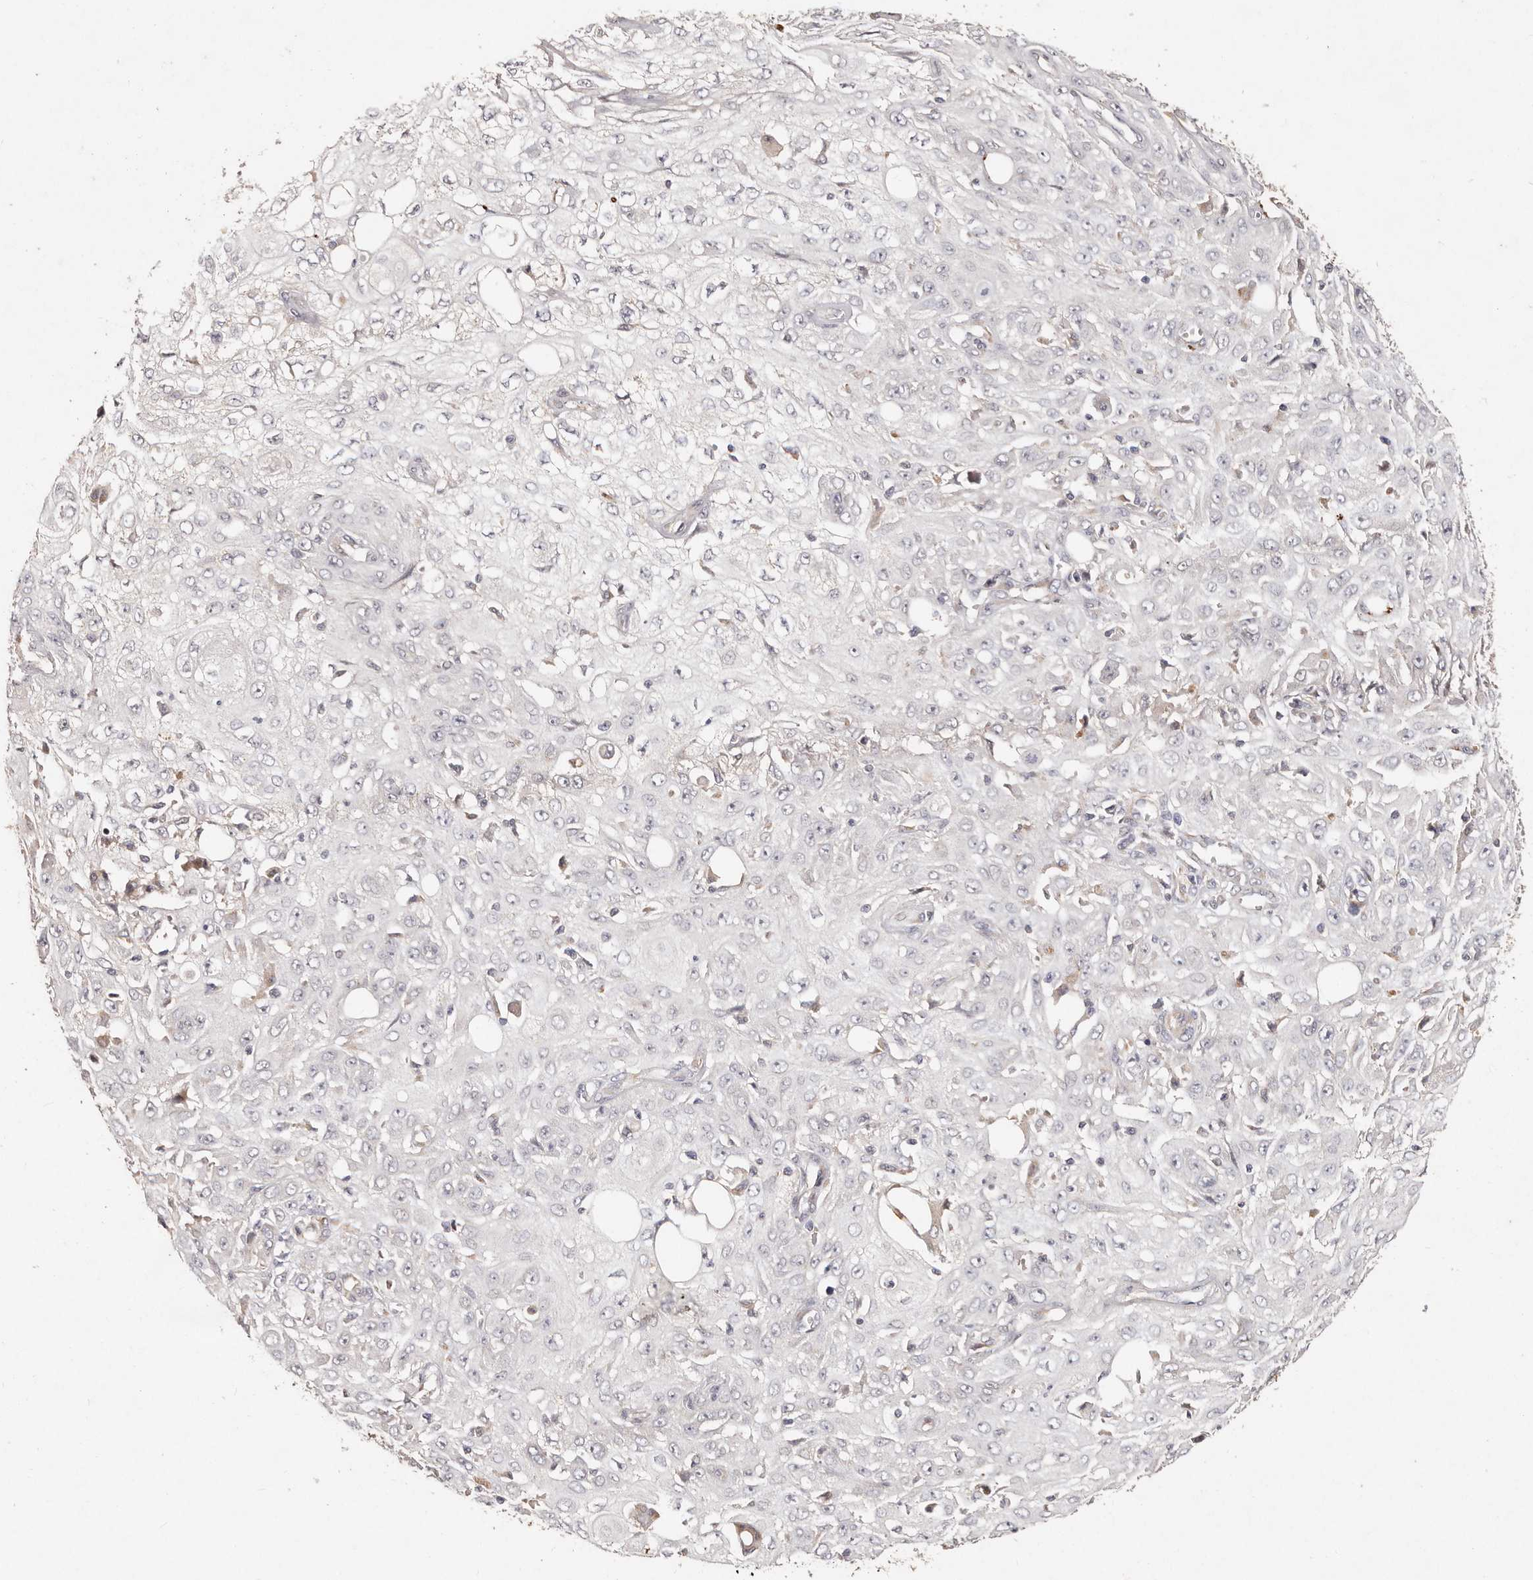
{"staining": {"intensity": "negative", "quantity": "none", "location": "none"}, "tissue": "skin cancer", "cell_type": "Tumor cells", "image_type": "cancer", "snomed": [{"axis": "morphology", "description": "Squamous cell carcinoma, NOS"}, {"axis": "morphology", "description": "Squamous cell carcinoma, metastatic, NOS"}, {"axis": "topography", "description": "Skin"}, {"axis": "topography", "description": "Lymph node"}], "caption": "DAB (3,3'-diaminobenzidine) immunohistochemical staining of human squamous cell carcinoma (skin) exhibits no significant staining in tumor cells.", "gene": "THBS3", "patient": {"sex": "male", "age": 75}}